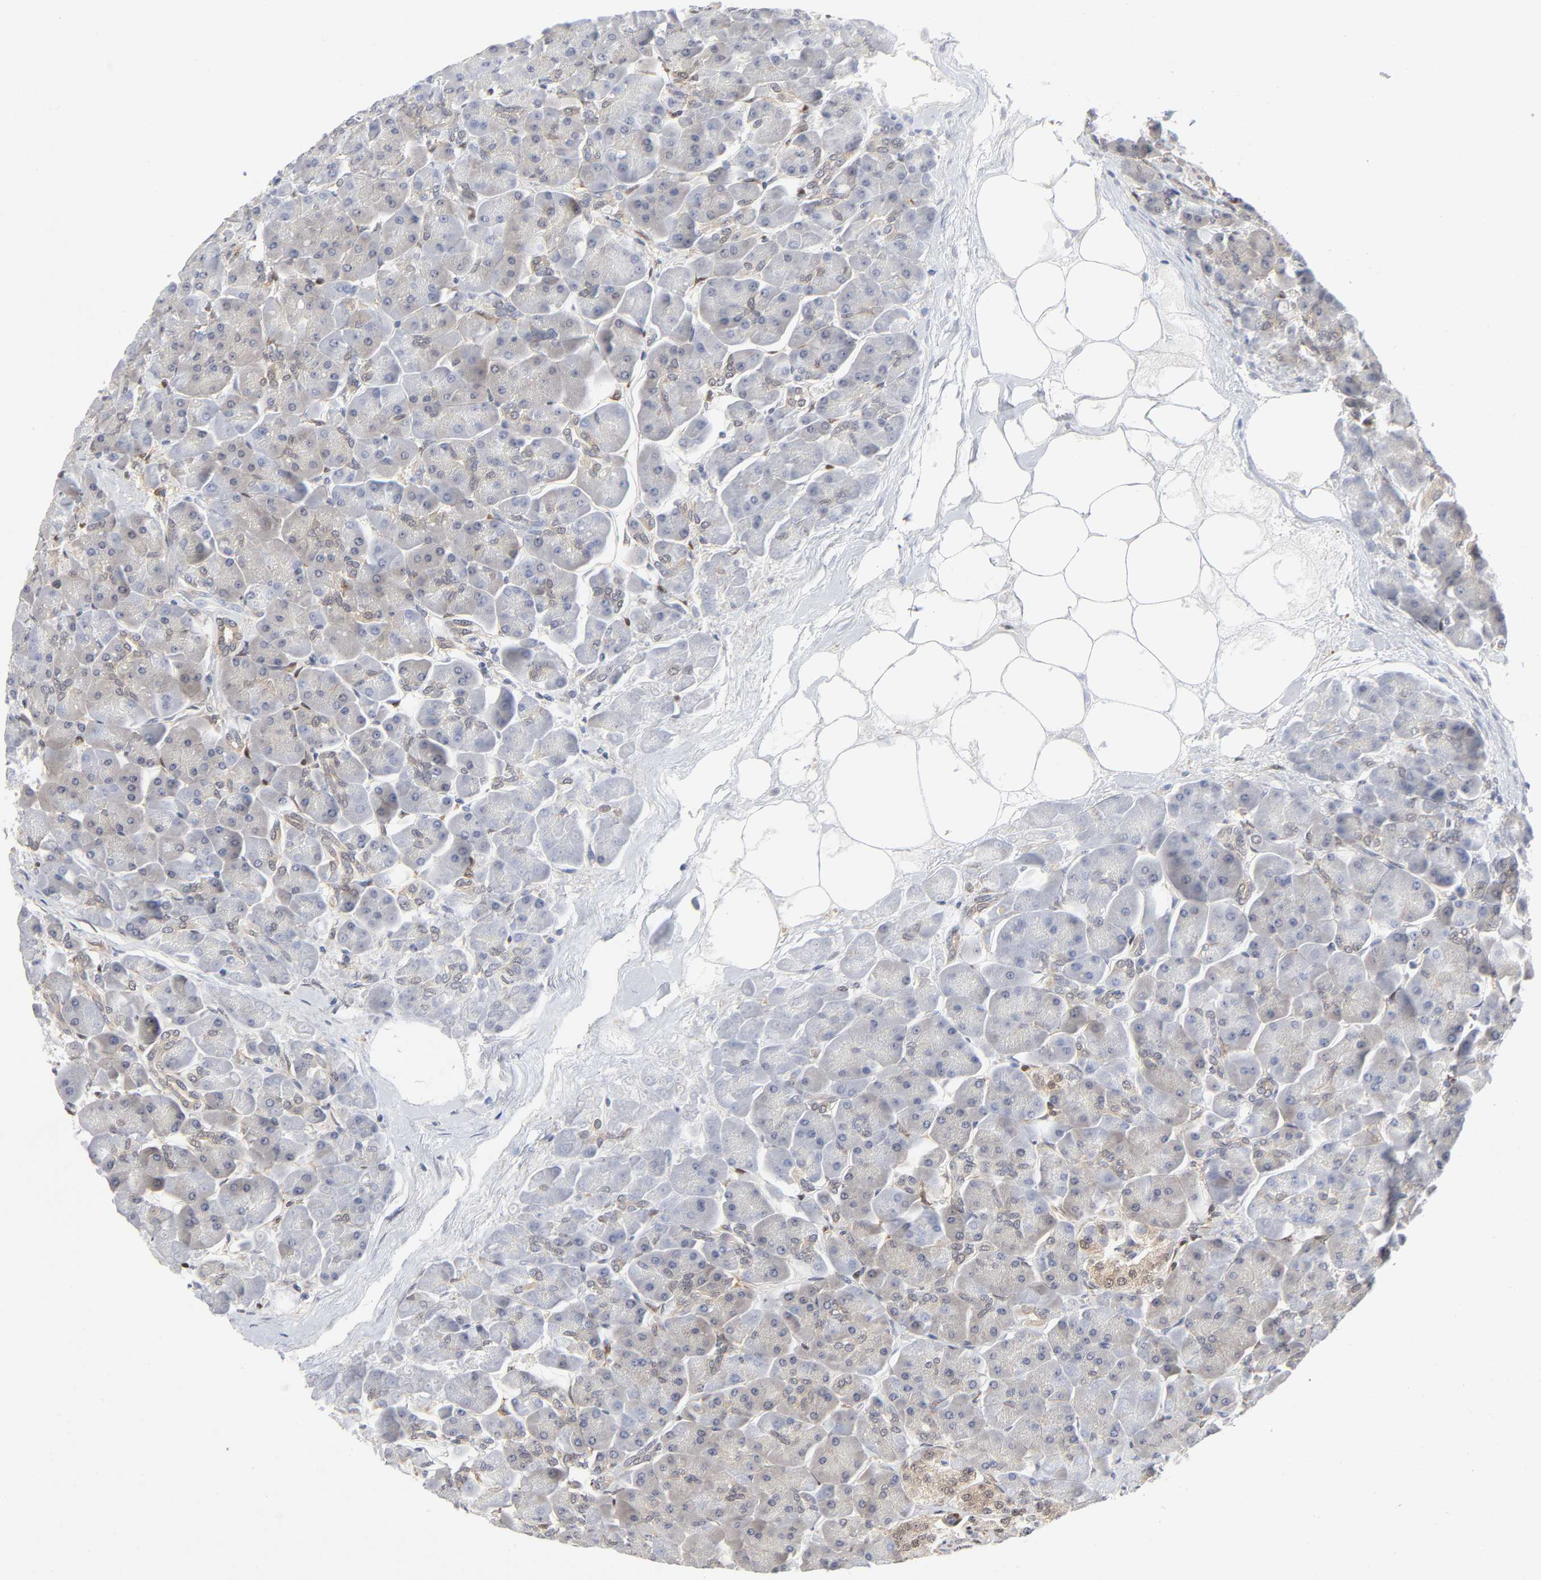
{"staining": {"intensity": "weak", "quantity": "<25%", "location": "cytoplasmic/membranous"}, "tissue": "pancreas", "cell_type": "Exocrine glandular cells", "image_type": "normal", "snomed": [{"axis": "morphology", "description": "Normal tissue, NOS"}, {"axis": "topography", "description": "Pancreas"}], "caption": "DAB immunohistochemical staining of benign pancreas shows no significant positivity in exocrine glandular cells.", "gene": "PTEN", "patient": {"sex": "male", "age": 66}}